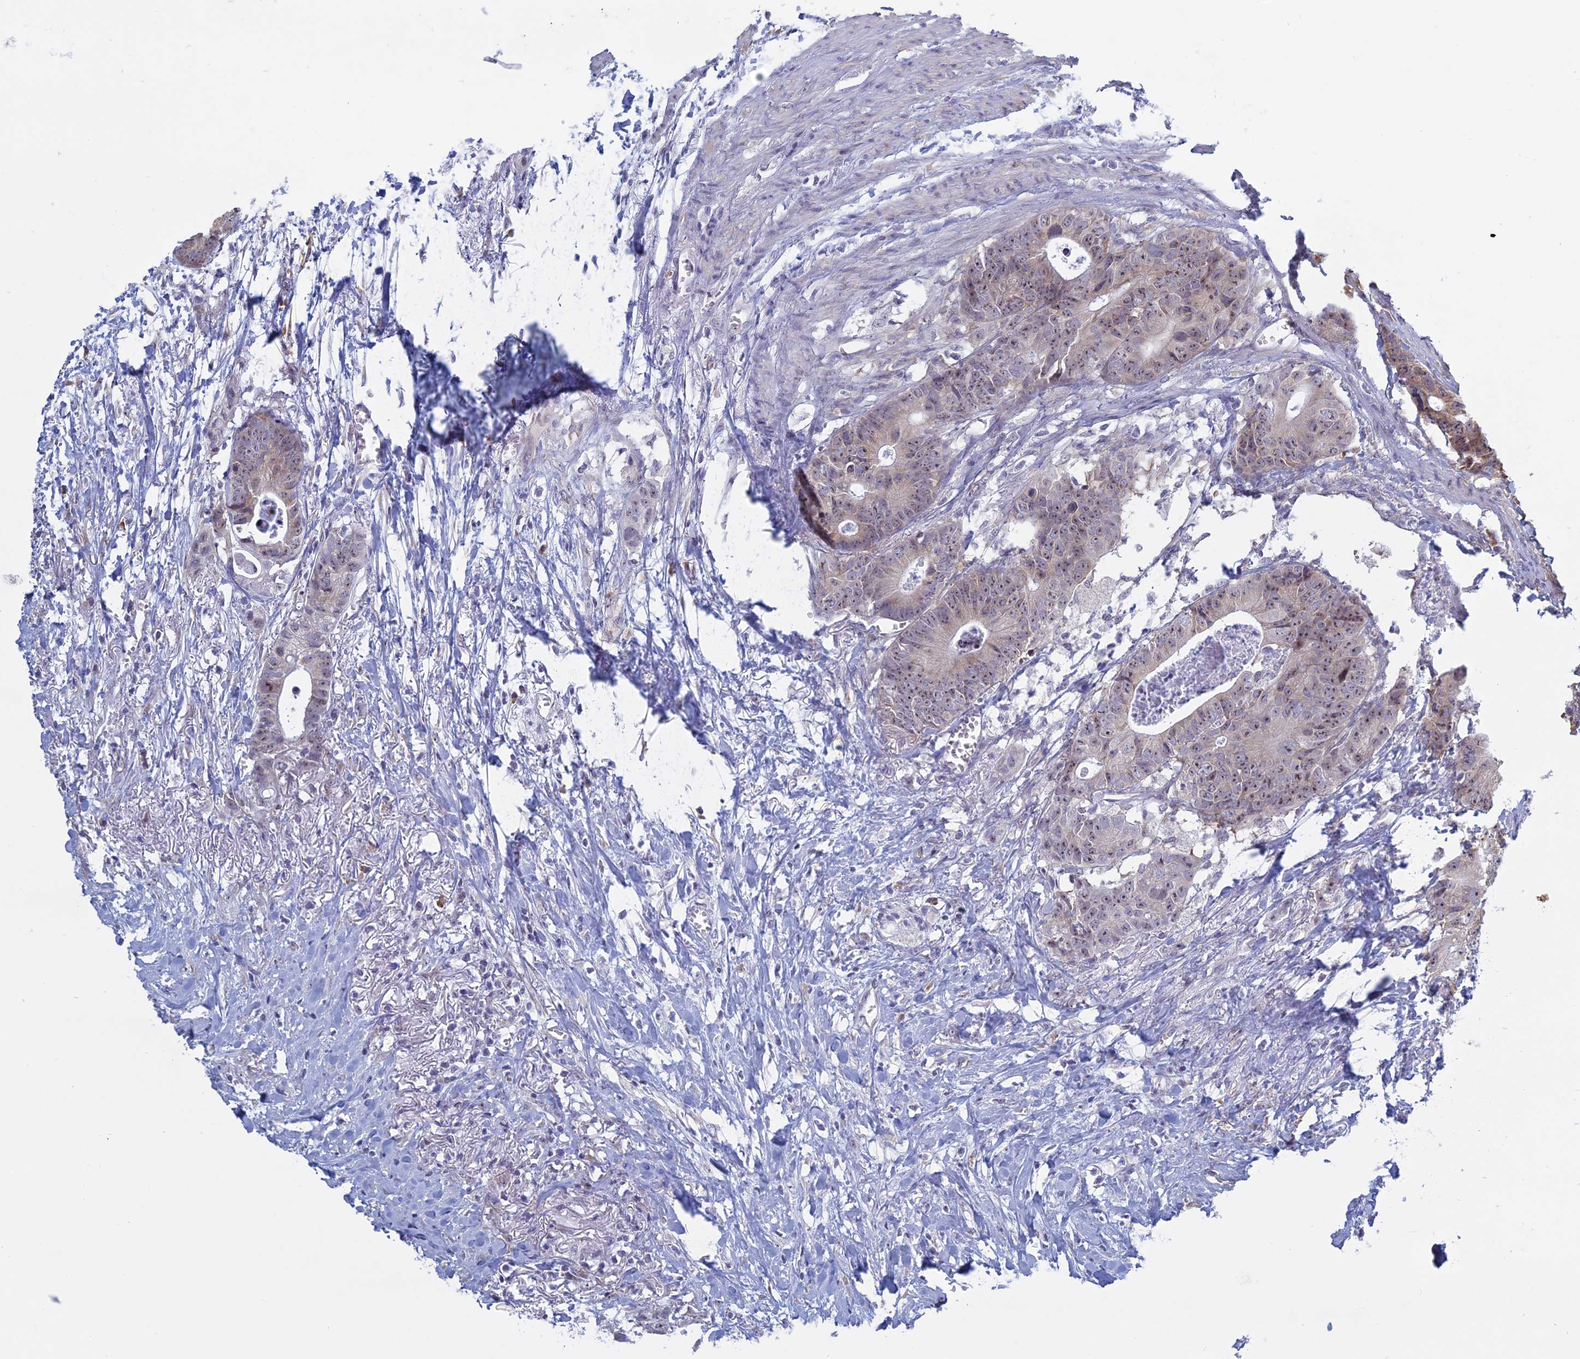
{"staining": {"intensity": "weak", "quantity": "25%-75%", "location": "cytoplasmic/membranous,nuclear"}, "tissue": "colorectal cancer", "cell_type": "Tumor cells", "image_type": "cancer", "snomed": [{"axis": "morphology", "description": "Adenocarcinoma, NOS"}, {"axis": "topography", "description": "Colon"}], "caption": "IHC (DAB (3,3'-diaminobenzidine)) staining of human colorectal adenocarcinoma displays weak cytoplasmic/membranous and nuclear protein positivity in about 25%-75% of tumor cells. The protein is shown in brown color, while the nuclei are stained blue.", "gene": "RPS19BP1", "patient": {"sex": "female", "age": 57}}